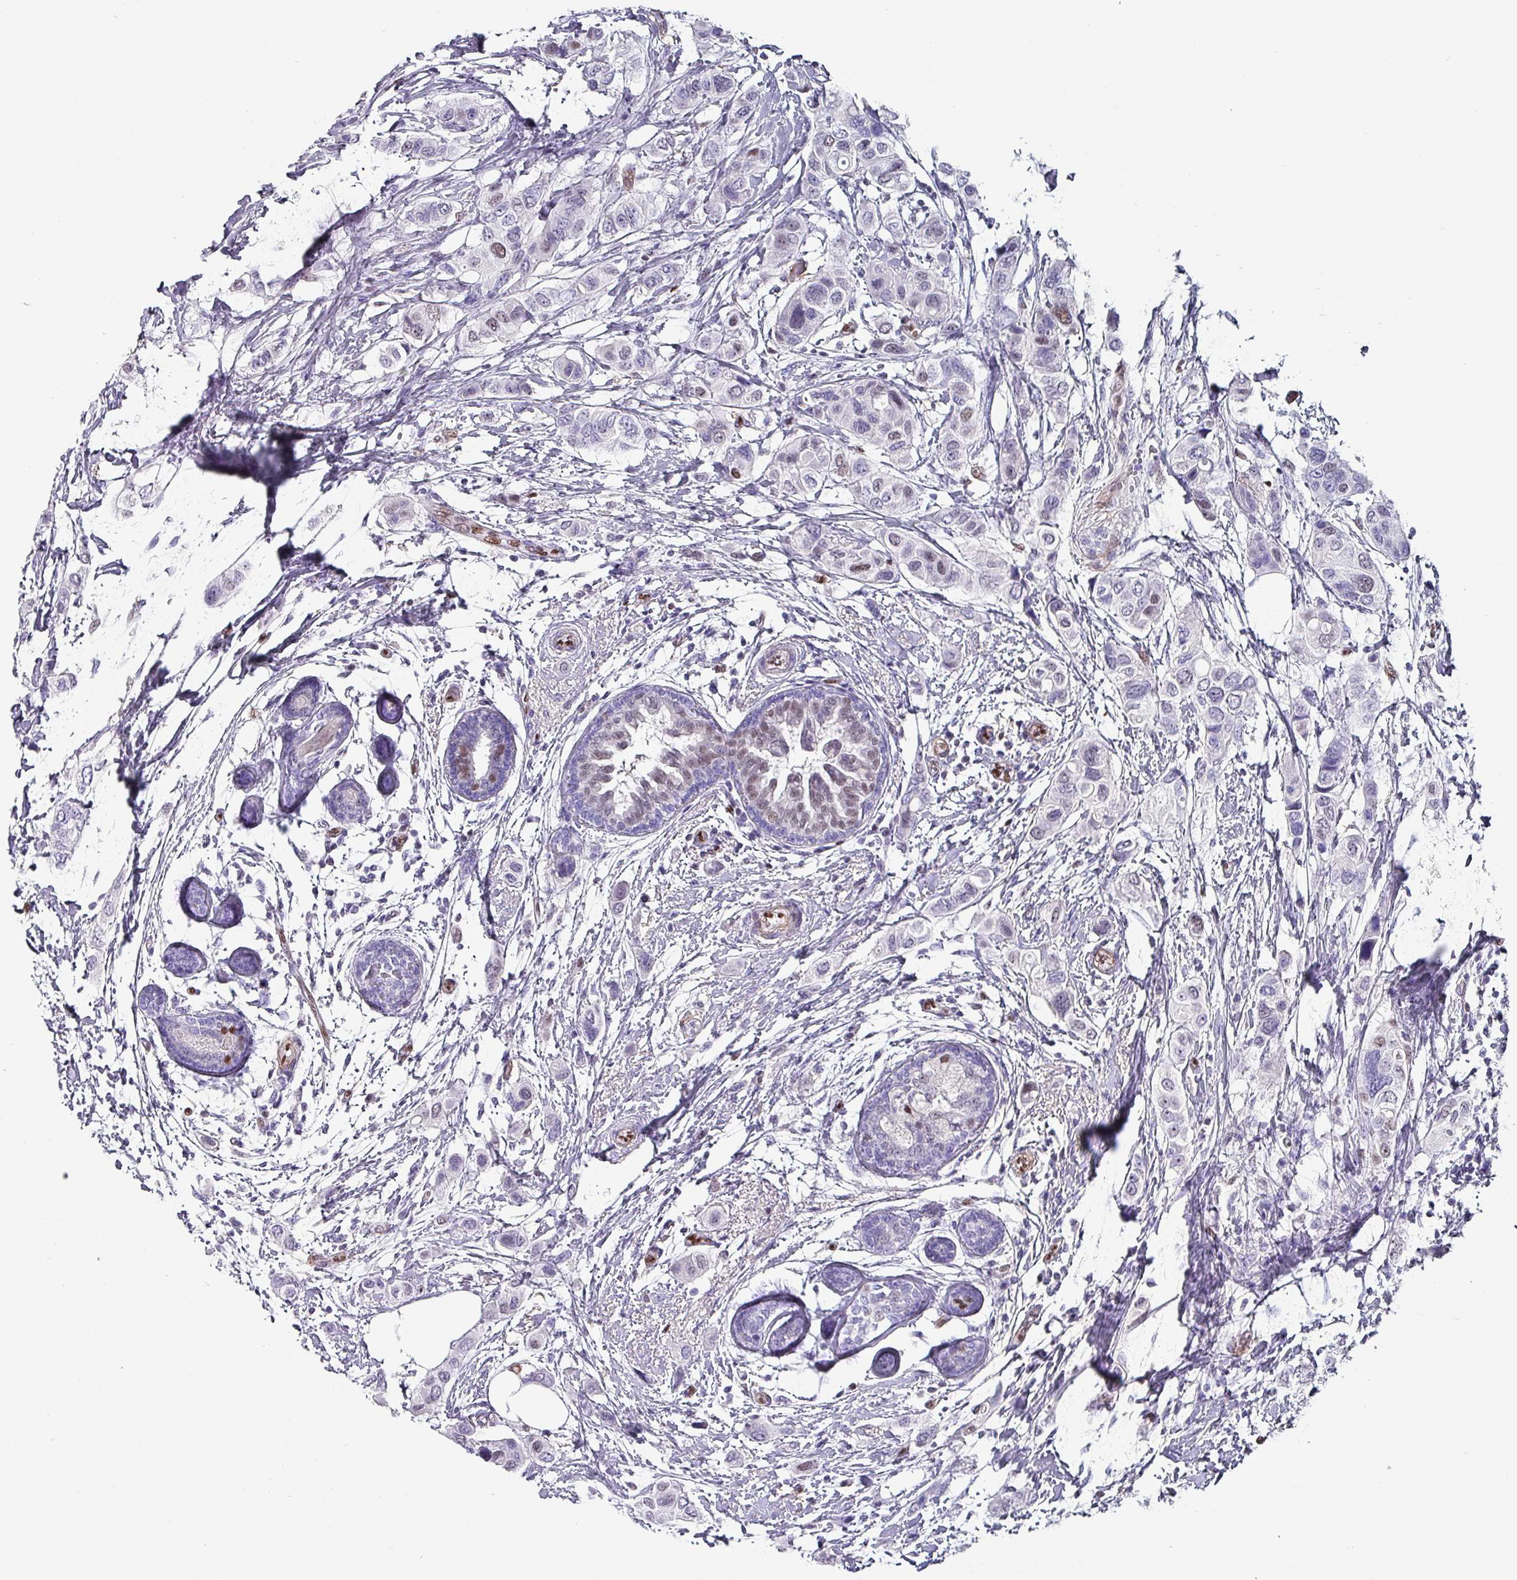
{"staining": {"intensity": "weak", "quantity": "<25%", "location": "nuclear"}, "tissue": "breast cancer", "cell_type": "Tumor cells", "image_type": "cancer", "snomed": [{"axis": "morphology", "description": "Lobular carcinoma"}, {"axis": "topography", "description": "Breast"}], "caption": "DAB (3,3'-diaminobenzidine) immunohistochemical staining of breast cancer shows no significant expression in tumor cells.", "gene": "ZNF816-ZNF321P", "patient": {"sex": "female", "age": 51}}